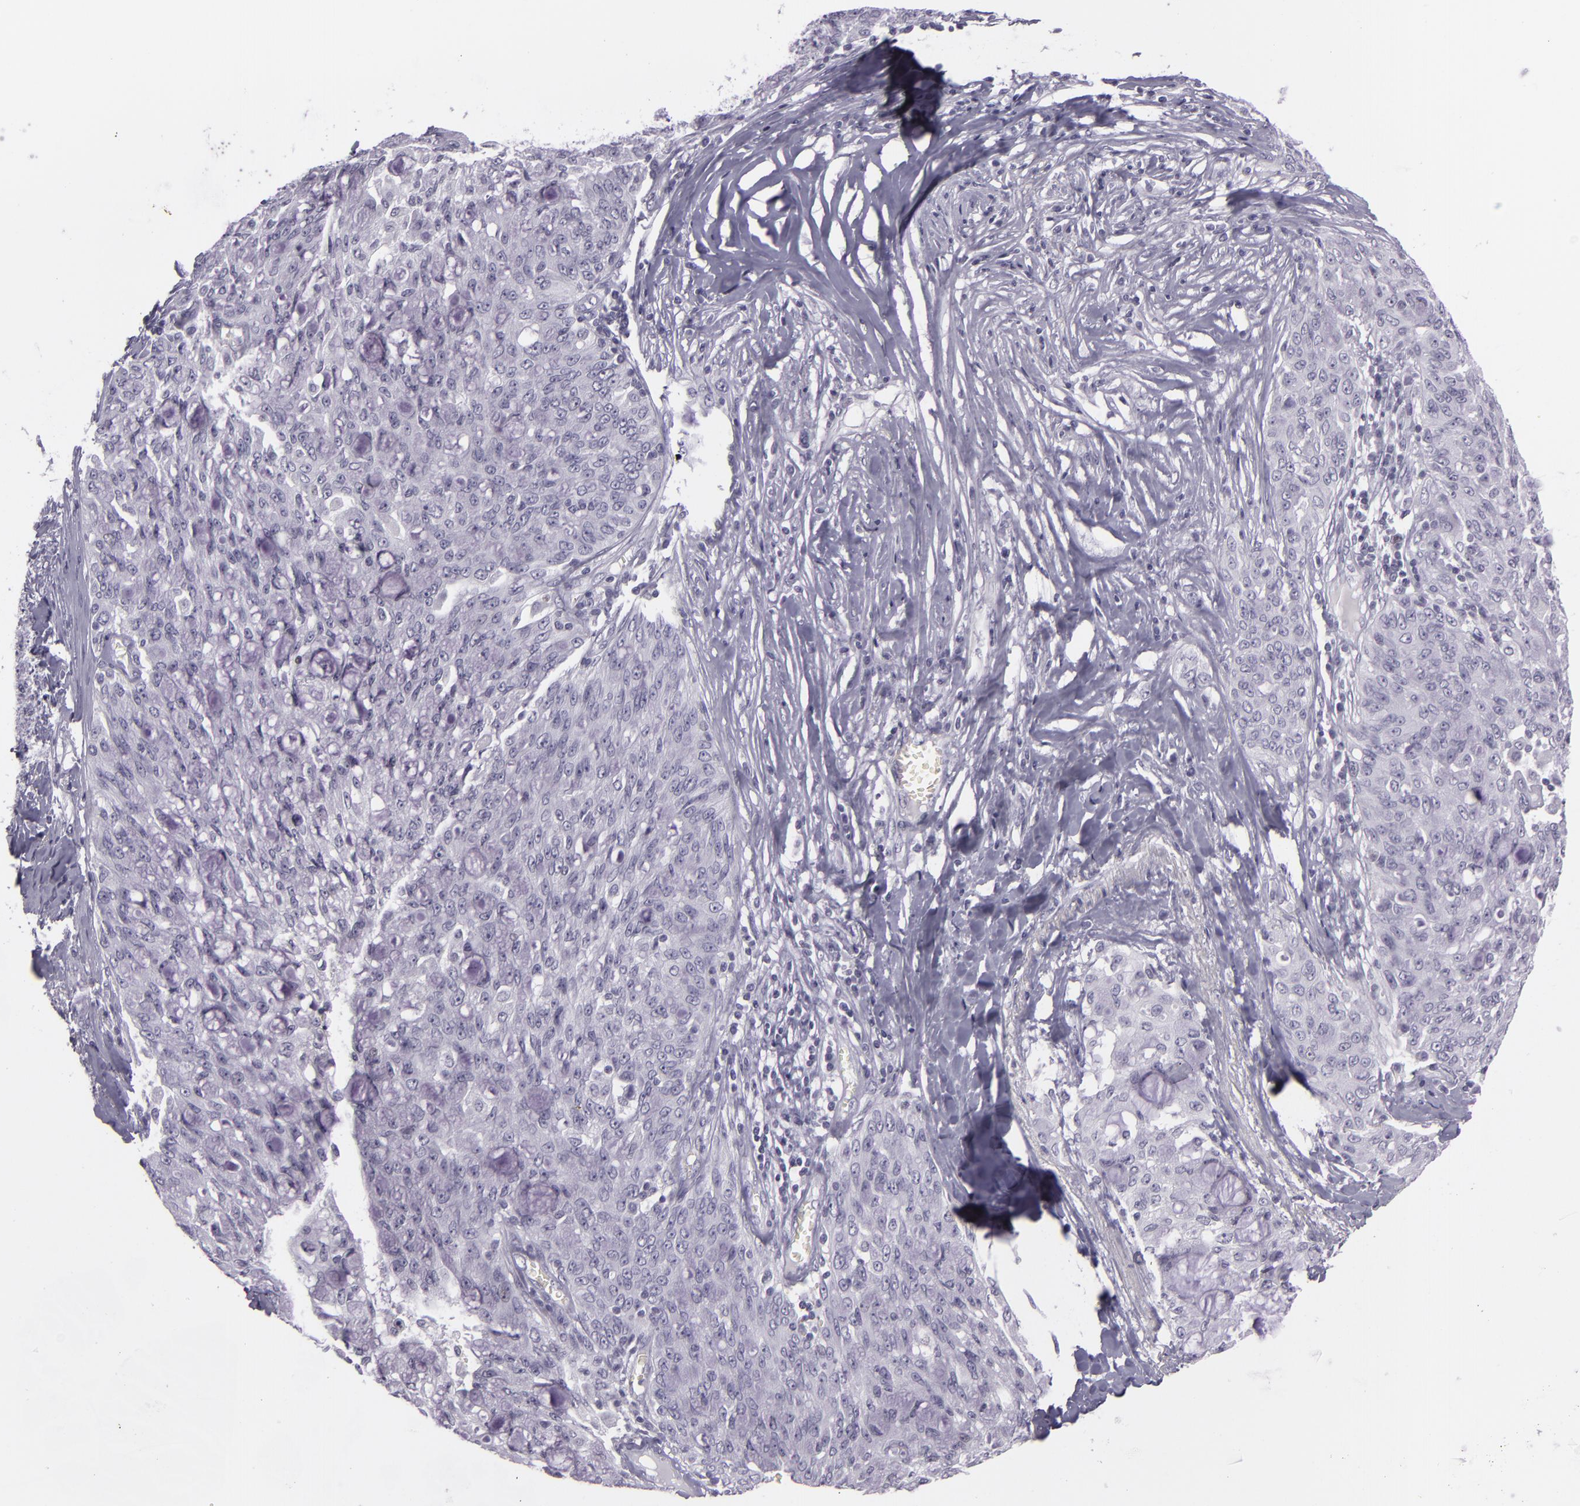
{"staining": {"intensity": "negative", "quantity": "none", "location": "none"}, "tissue": "lung cancer", "cell_type": "Tumor cells", "image_type": "cancer", "snomed": [{"axis": "morphology", "description": "Adenocarcinoma, NOS"}, {"axis": "topography", "description": "Lung"}], "caption": "This is a image of immunohistochemistry (IHC) staining of lung adenocarcinoma, which shows no staining in tumor cells.", "gene": "MCM3", "patient": {"sex": "female", "age": 44}}